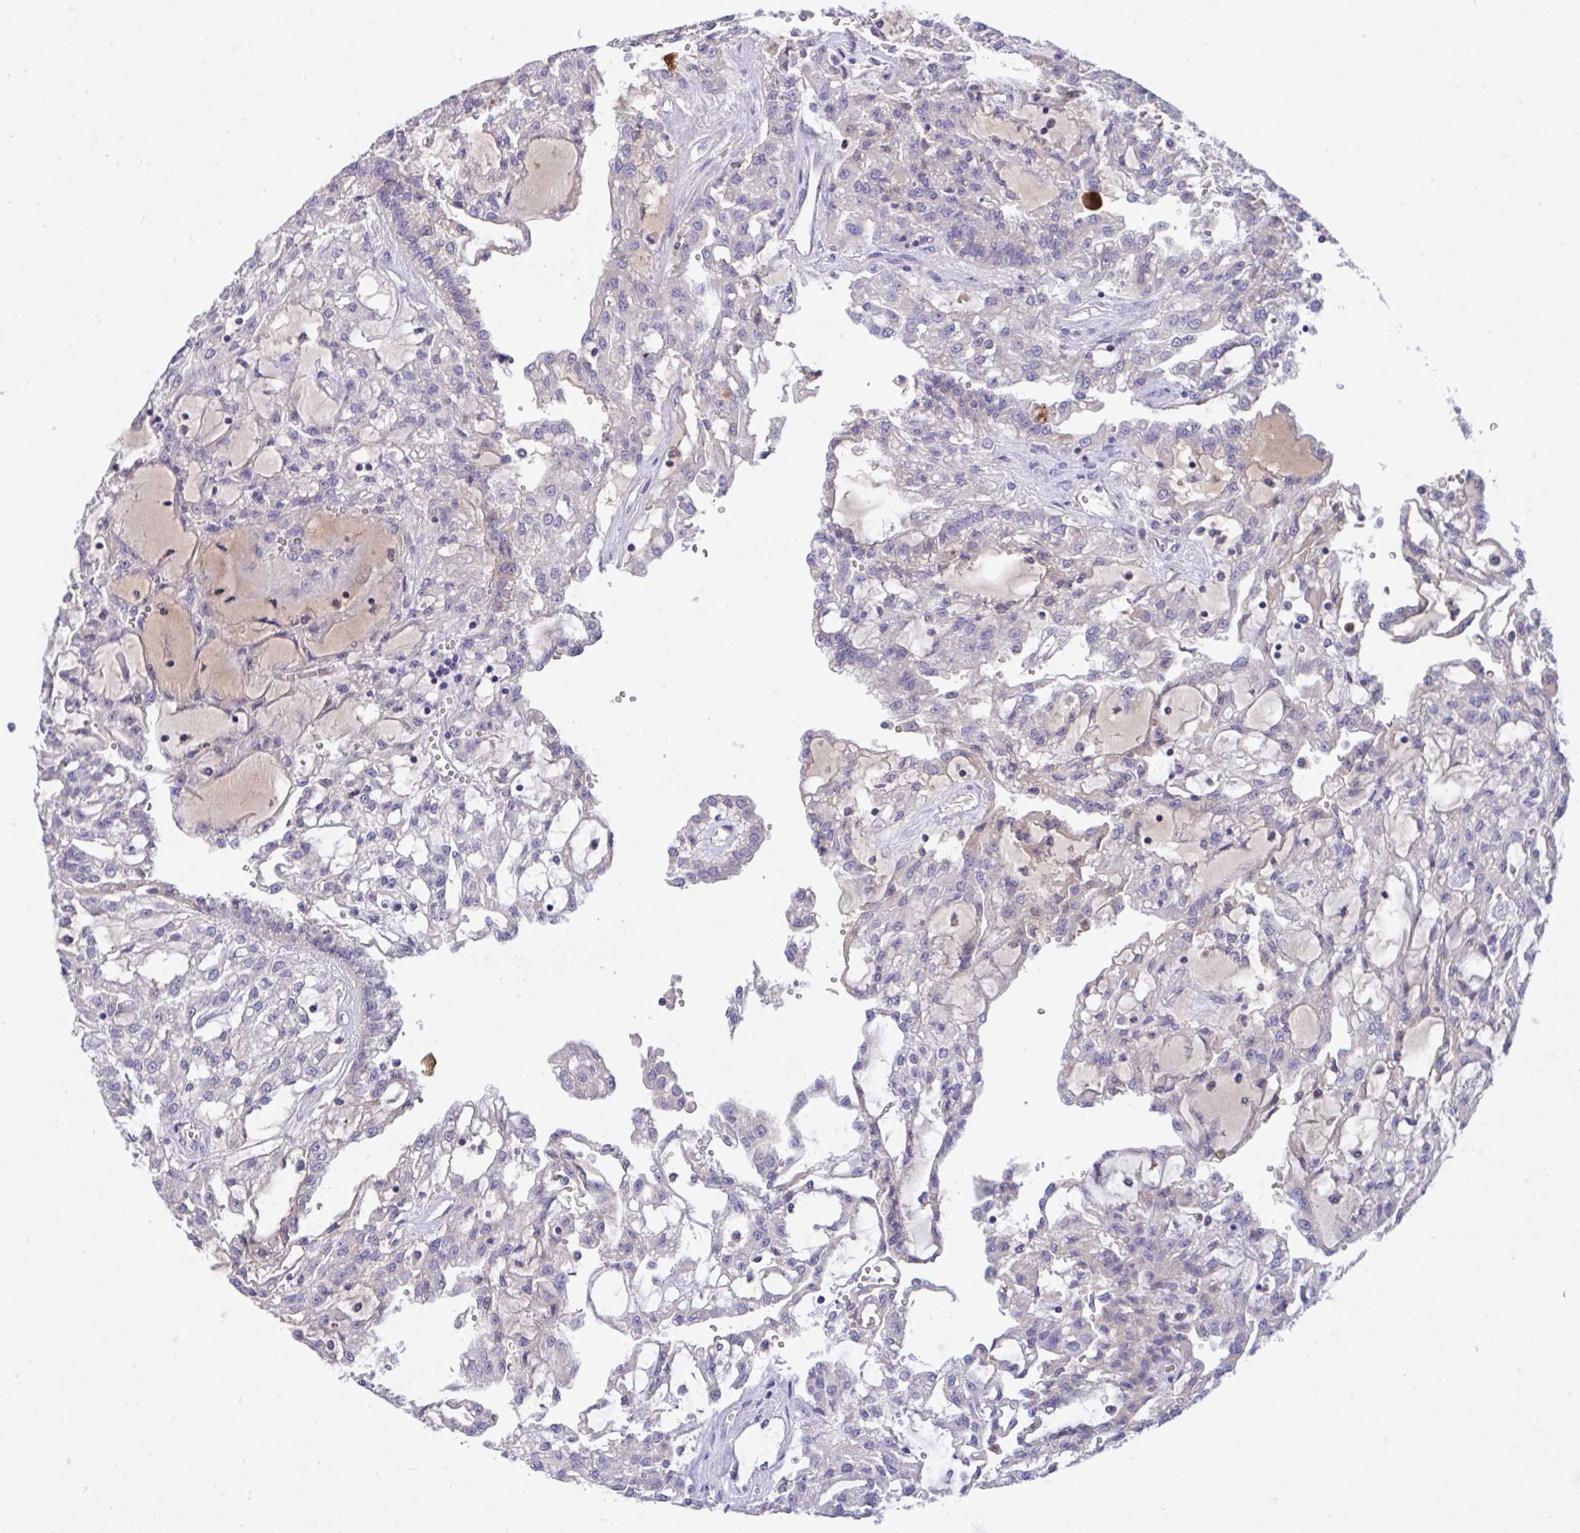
{"staining": {"intensity": "negative", "quantity": "none", "location": "none"}, "tissue": "renal cancer", "cell_type": "Tumor cells", "image_type": "cancer", "snomed": [{"axis": "morphology", "description": "Adenocarcinoma, NOS"}, {"axis": "topography", "description": "Kidney"}], "caption": "A high-resolution micrograph shows immunohistochemistry staining of adenocarcinoma (renal), which displays no significant positivity in tumor cells.", "gene": "ZNF581", "patient": {"sex": "male", "age": 63}}